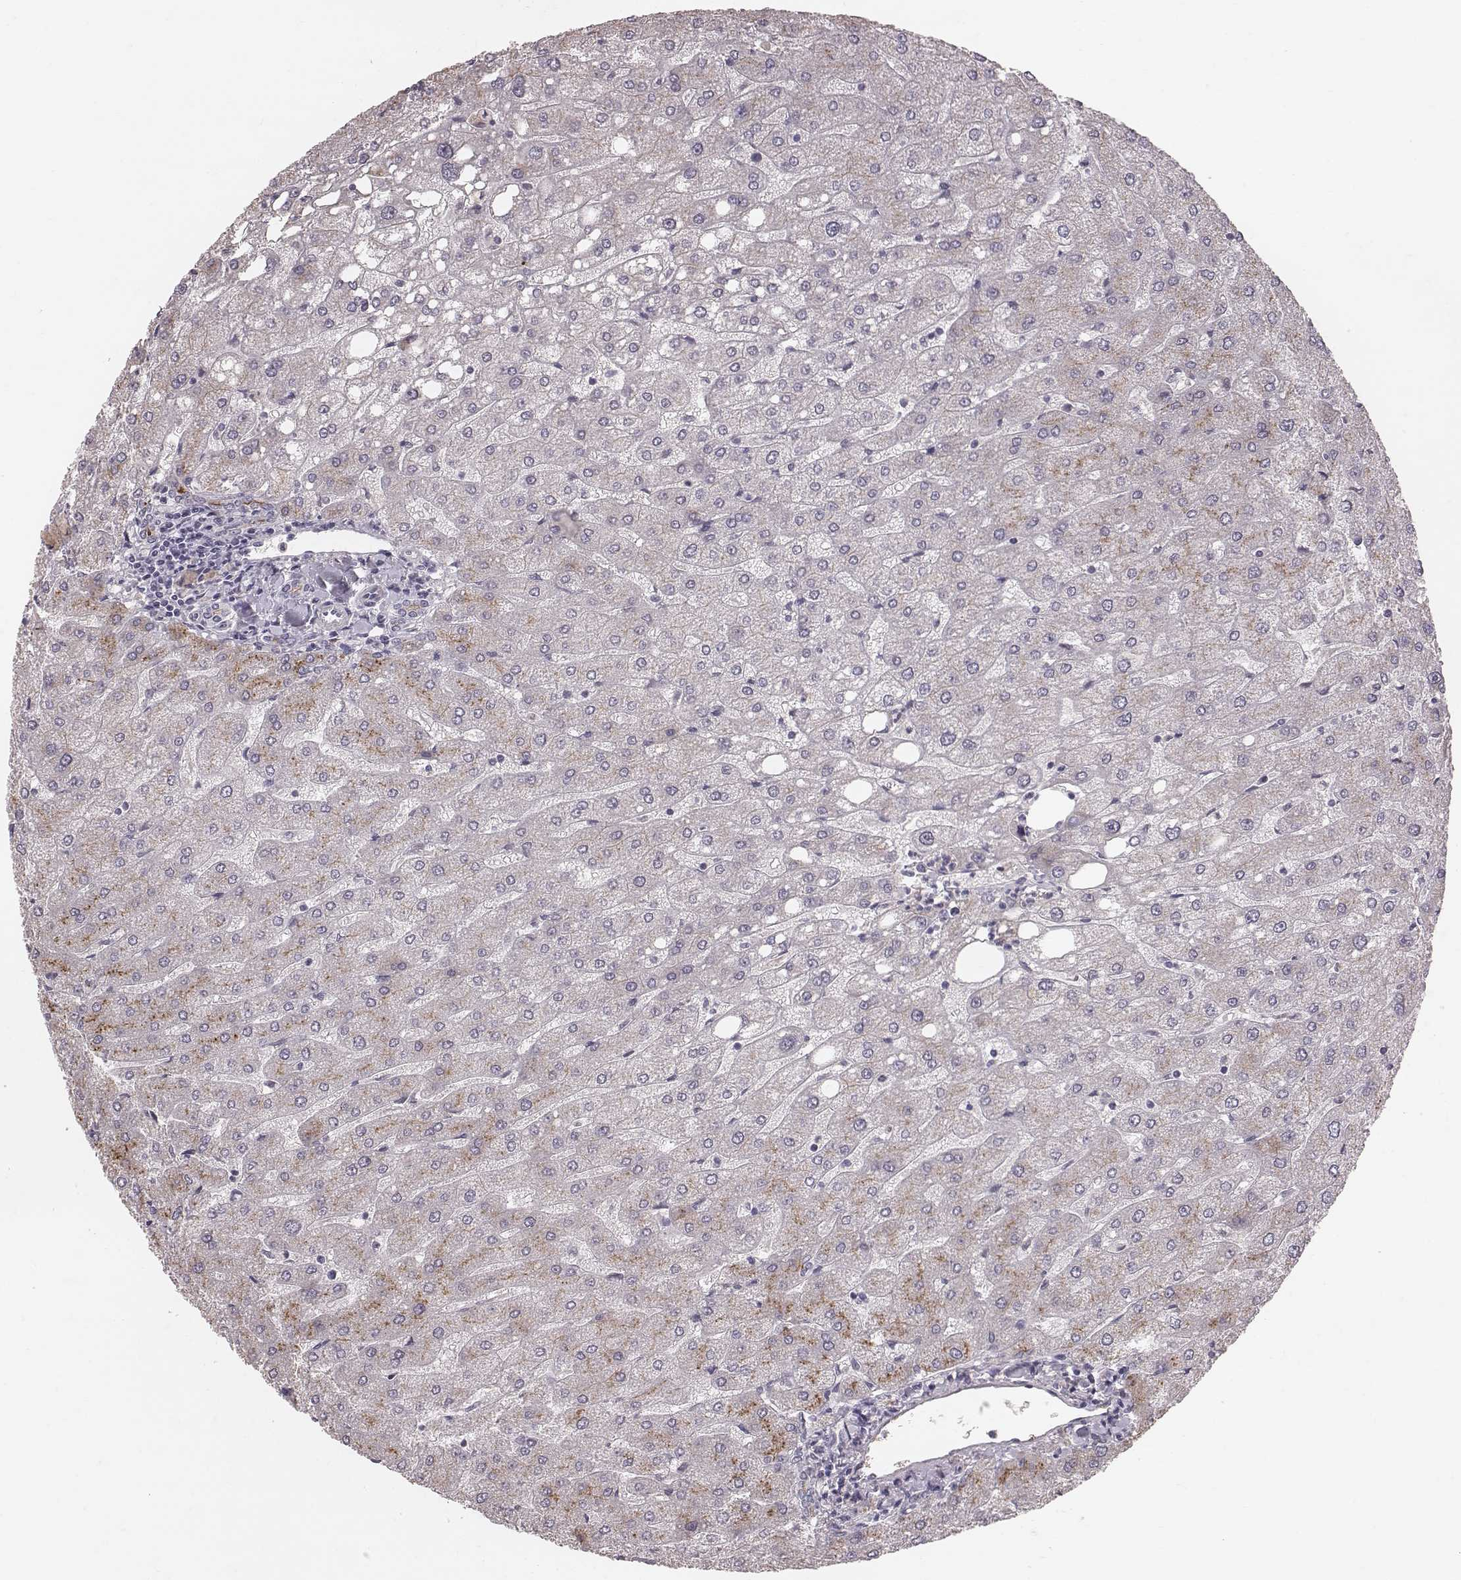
{"staining": {"intensity": "negative", "quantity": "none", "location": "none"}, "tissue": "liver", "cell_type": "Cholangiocytes", "image_type": "normal", "snomed": [{"axis": "morphology", "description": "Normal tissue, NOS"}, {"axis": "topography", "description": "Liver"}], "caption": "The image displays no staining of cholangiocytes in unremarkable liver.", "gene": "CFTR", "patient": {"sex": "male", "age": 67}}